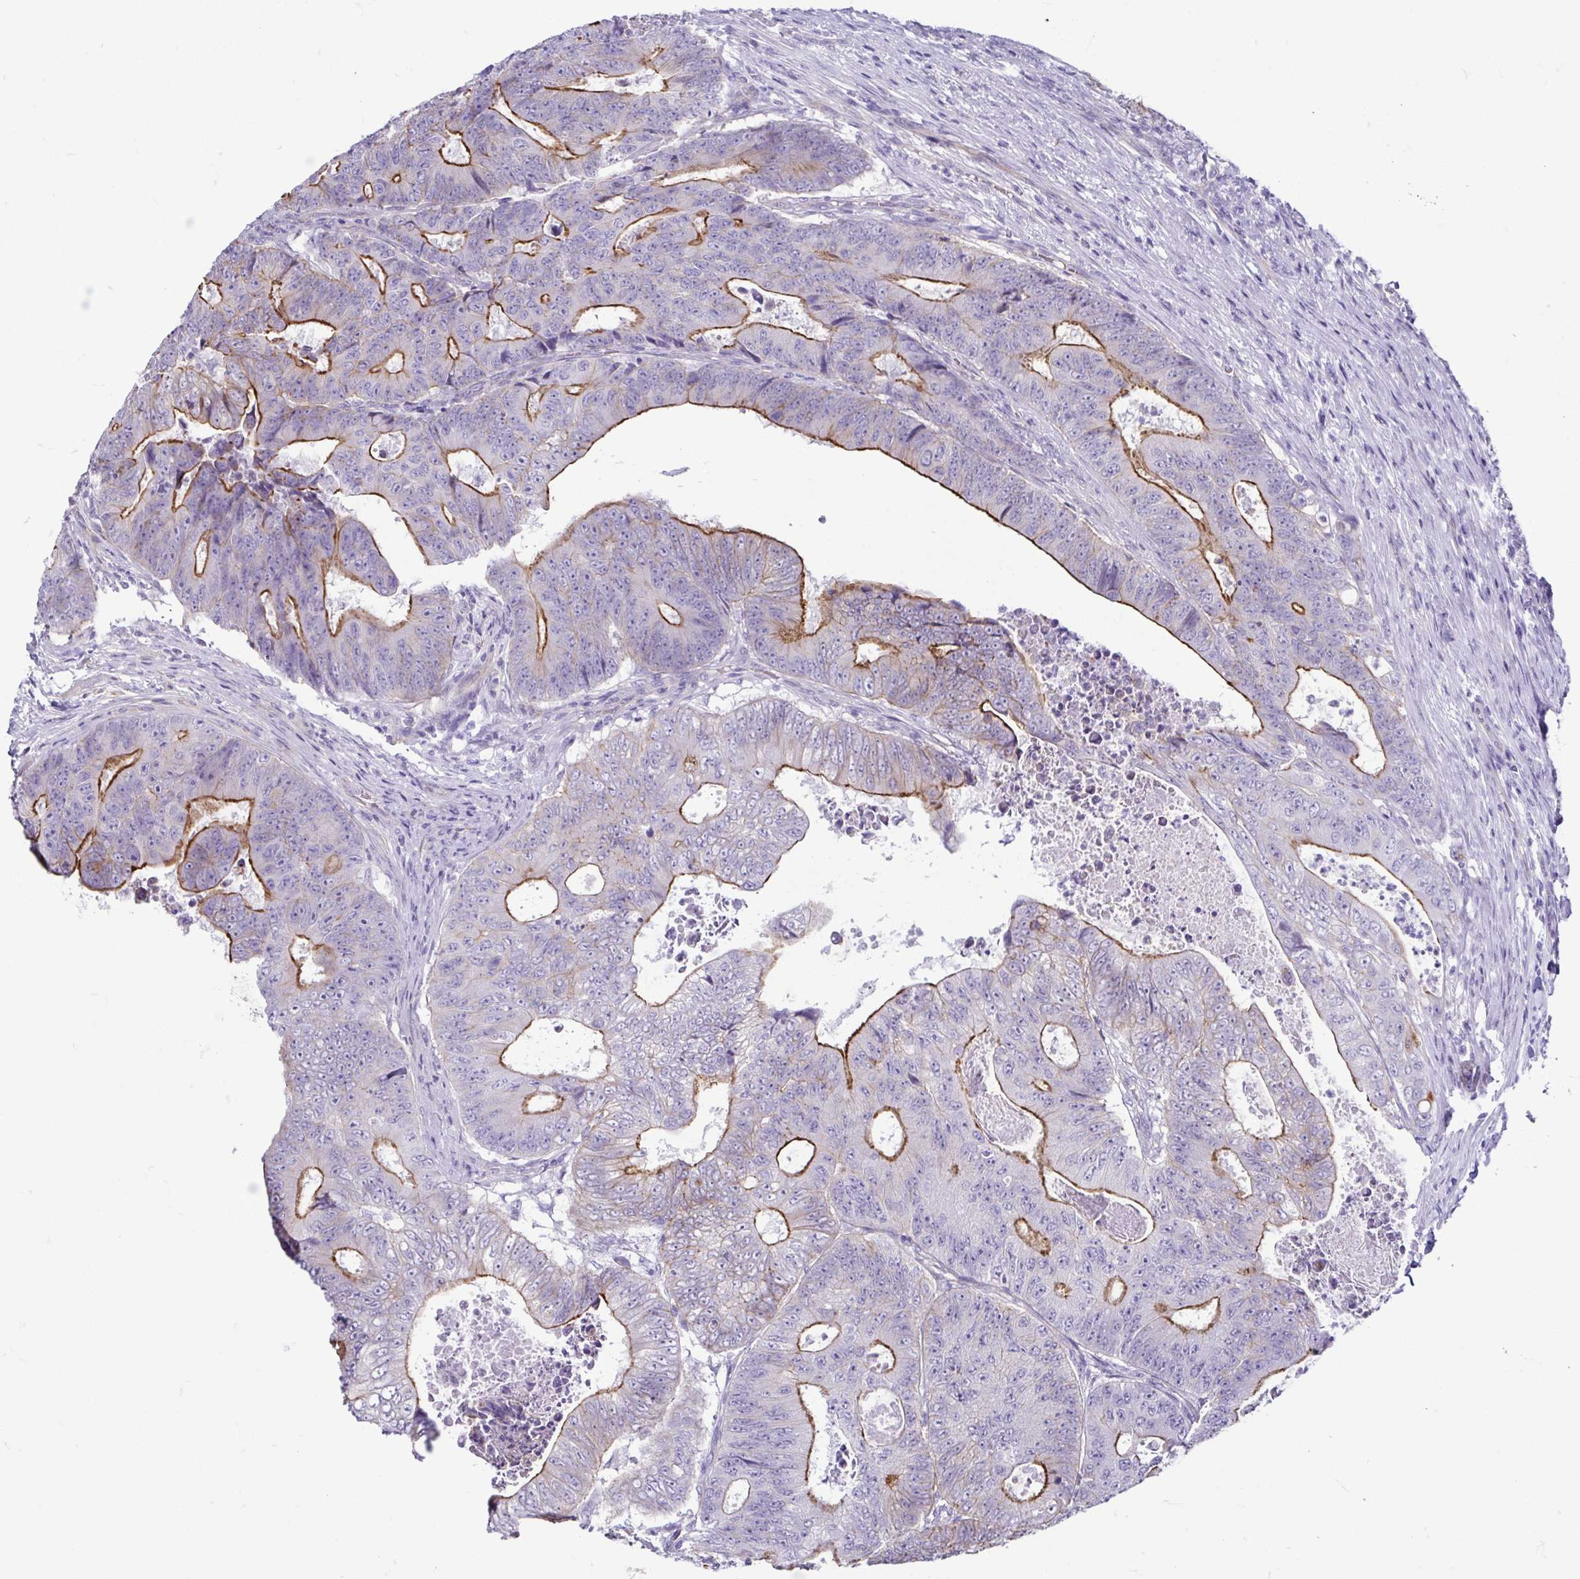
{"staining": {"intensity": "moderate", "quantity": "25%-75%", "location": "cytoplasmic/membranous"}, "tissue": "colorectal cancer", "cell_type": "Tumor cells", "image_type": "cancer", "snomed": [{"axis": "morphology", "description": "Adenocarcinoma, NOS"}, {"axis": "topography", "description": "Colon"}], "caption": "Protein staining reveals moderate cytoplasmic/membranous expression in about 25%-75% of tumor cells in colorectal cancer.", "gene": "CASP14", "patient": {"sex": "female", "age": 48}}